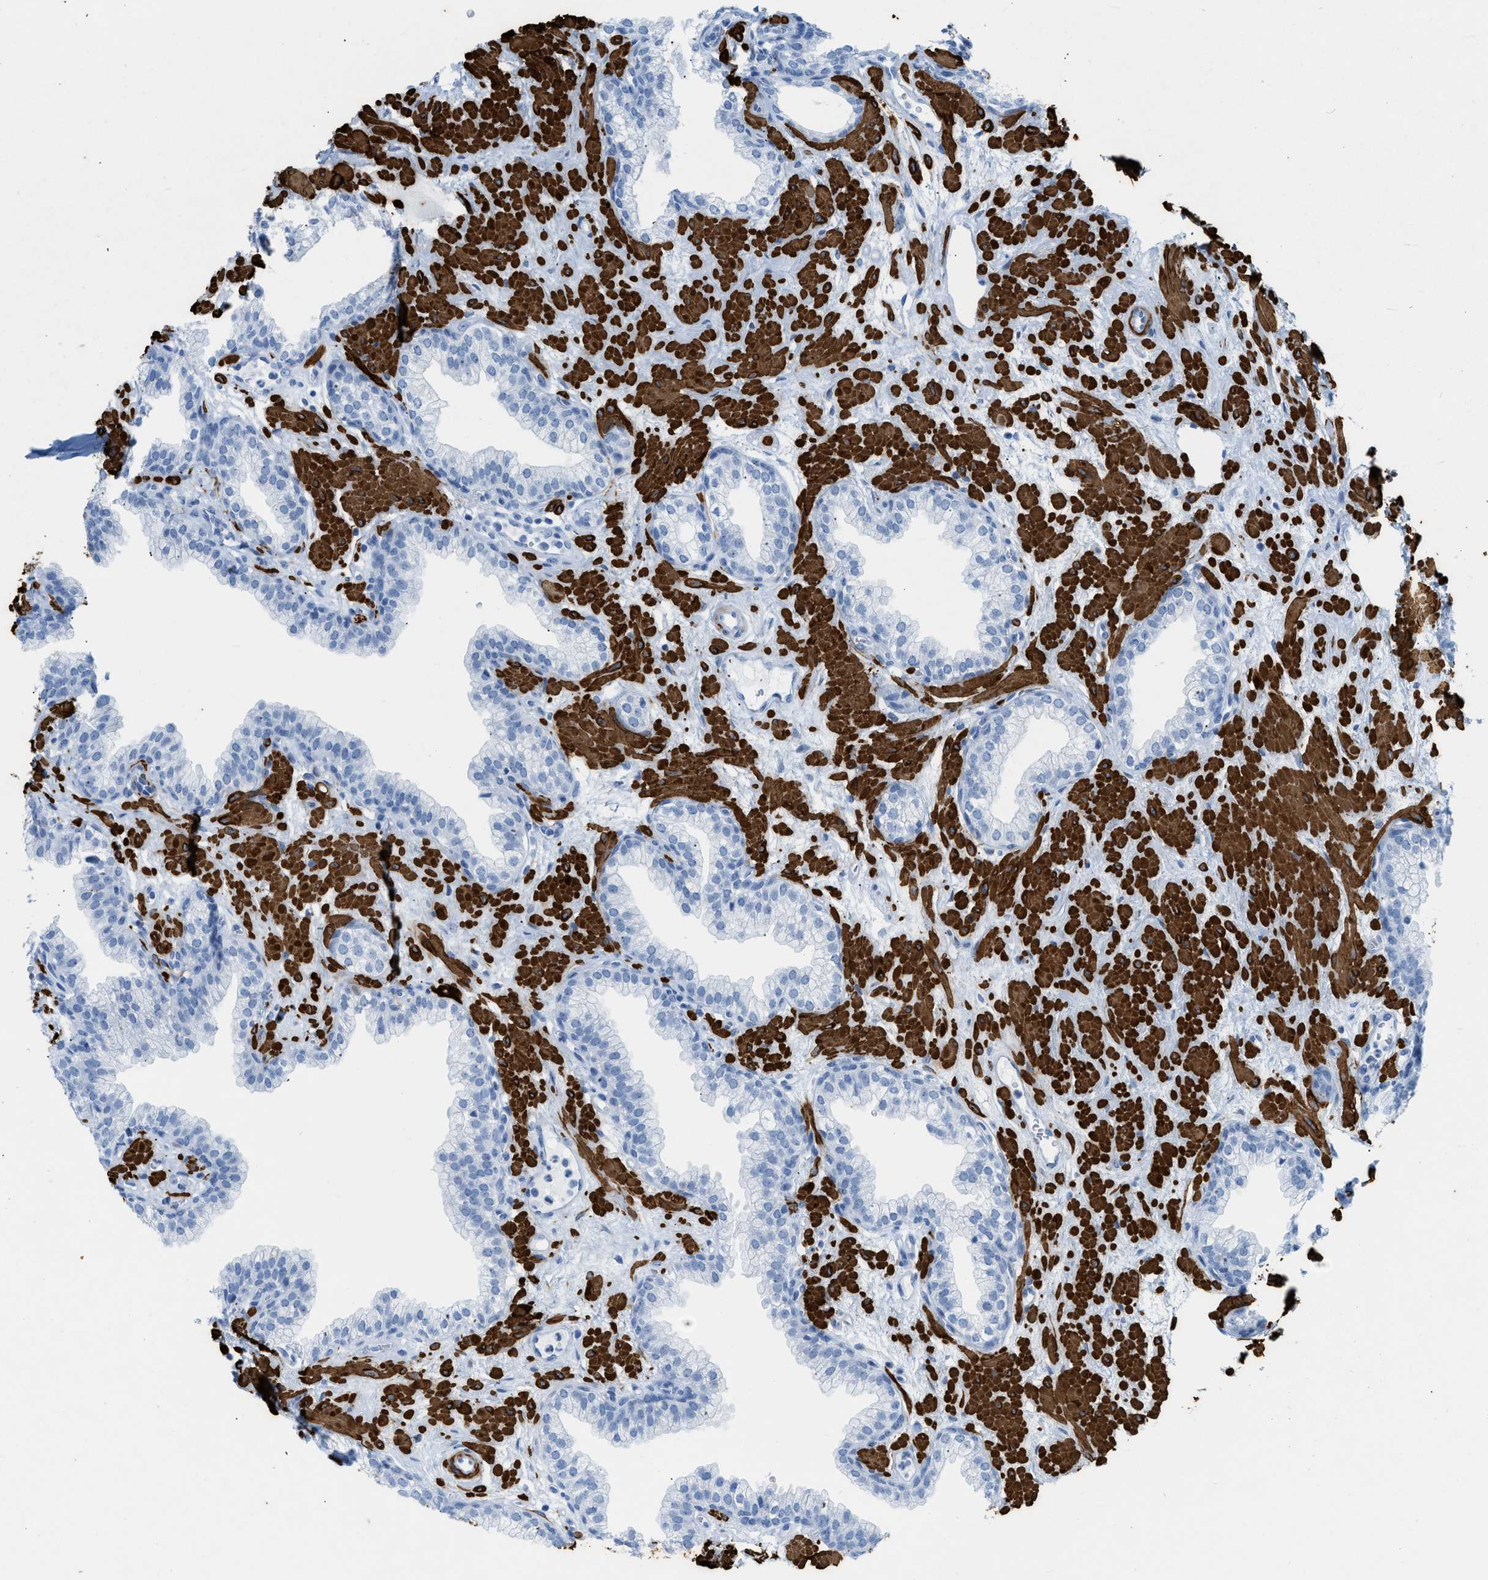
{"staining": {"intensity": "negative", "quantity": "none", "location": "none"}, "tissue": "prostate", "cell_type": "Glandular cells", "image_type": "normal", "snomed": [{"axis": "morphology", "description": "Normal tissue, NOS"}, {"axis": "morphology", "description": "Urothelial carcinoma, Low grade"}, {"axis": "topography", "description": "Urinary bladder"}, {"axis": "topography", "description": "Prostate"}], "caption": "Glandular cells are negative for brown protein staining in unremarkable prostate. The staining was performed using DAB to visualize the protein expression in brown, while the nuclei were stained in blue with hematoxylin (Magnification: 20x).", "gene": "DES", "patient": {"sex": "male", "age": 60}}